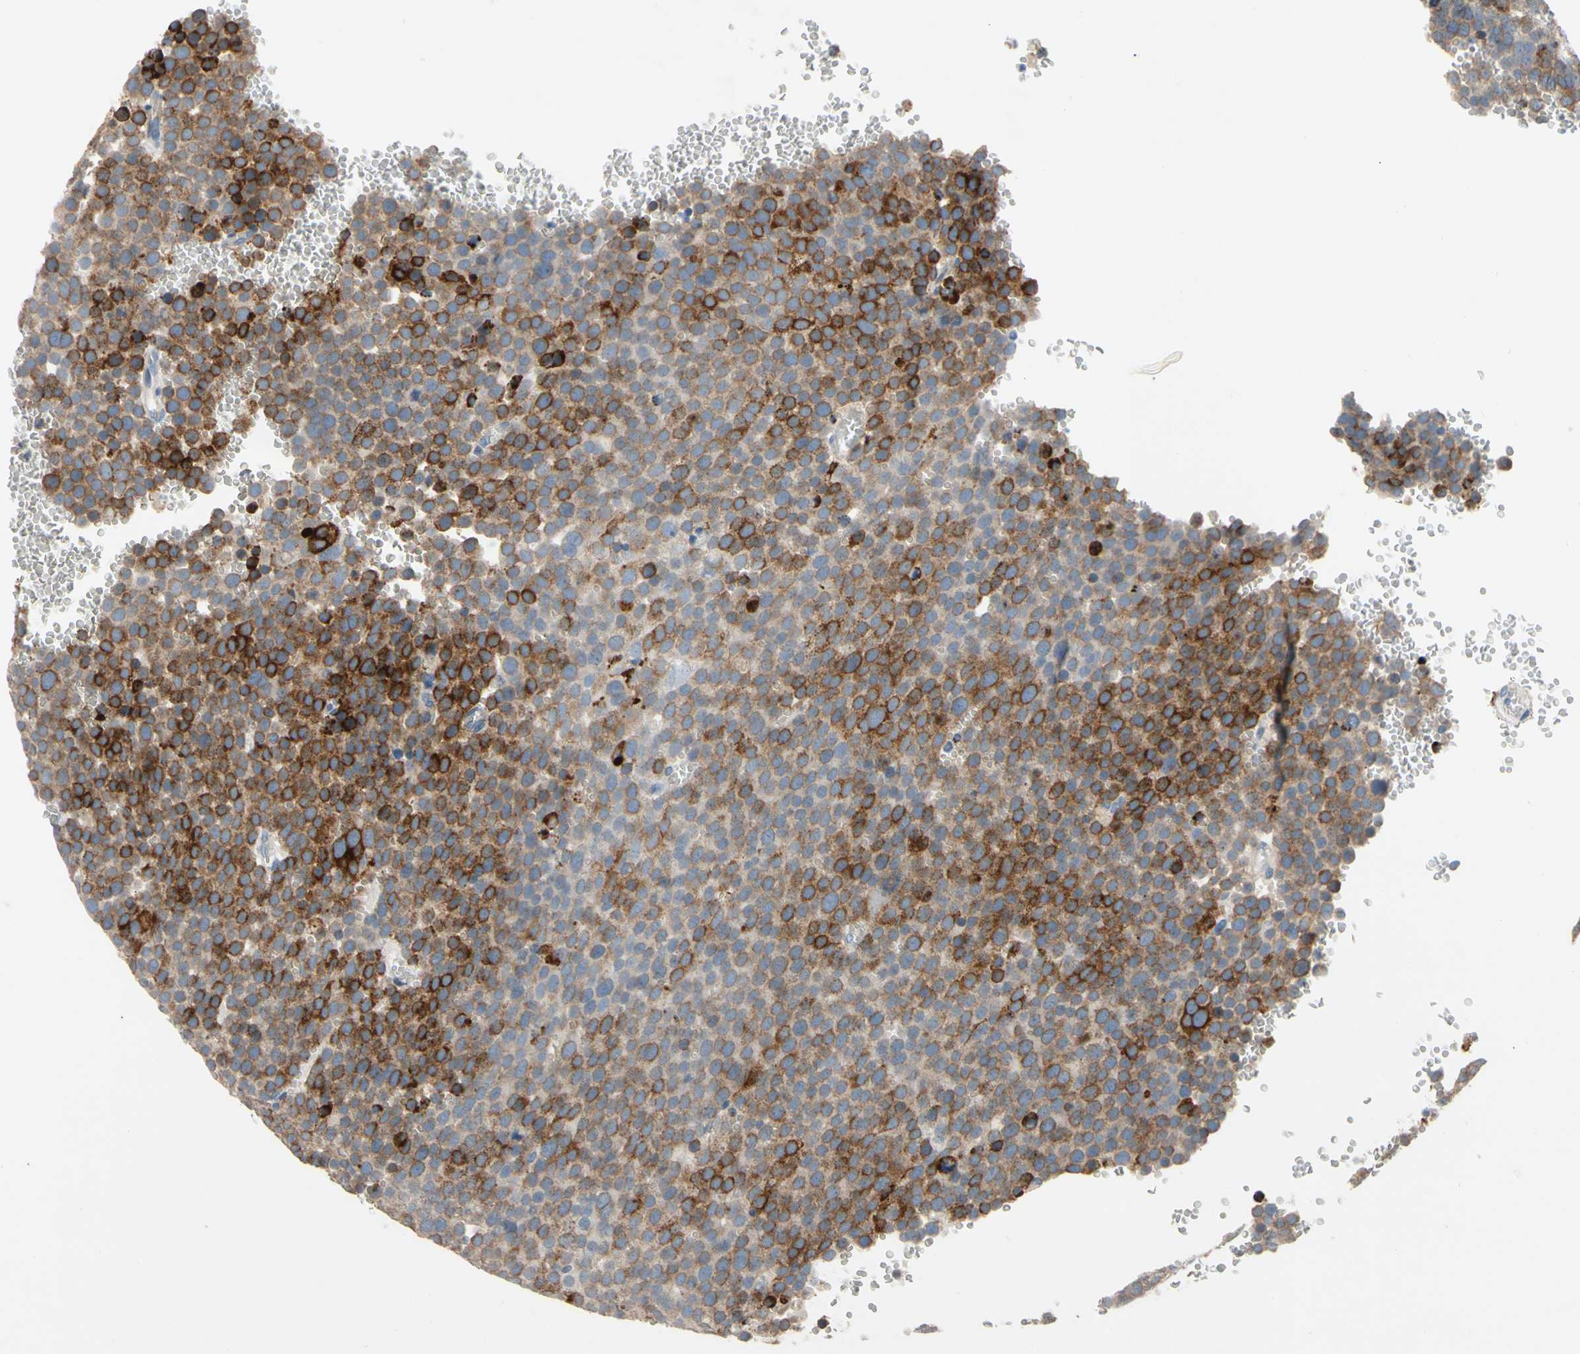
{"staining": {"intensity": "strong", "quantity": "25%-75%", "location": "cytoplasmic/membranous"}, "tissue": "testis cancer", "cell_type": "Tumor cells", "image_type": "cancer", "snomed": [{"axis": "morphology", "description": "Seminoma, NOS"}, {"axis": "topography", "description": "Testis"}], "caption": "Tumor cells demonstrate high levels of strong cytoplasmic/membranous positivity in about 25%-75% of cells in human seminoma (testis). (DAB IHC, brown staining for protein, blue staining for nuclei).", "gene": "PIP5K1B", "patient": {"sex": "male", "age": 71}}